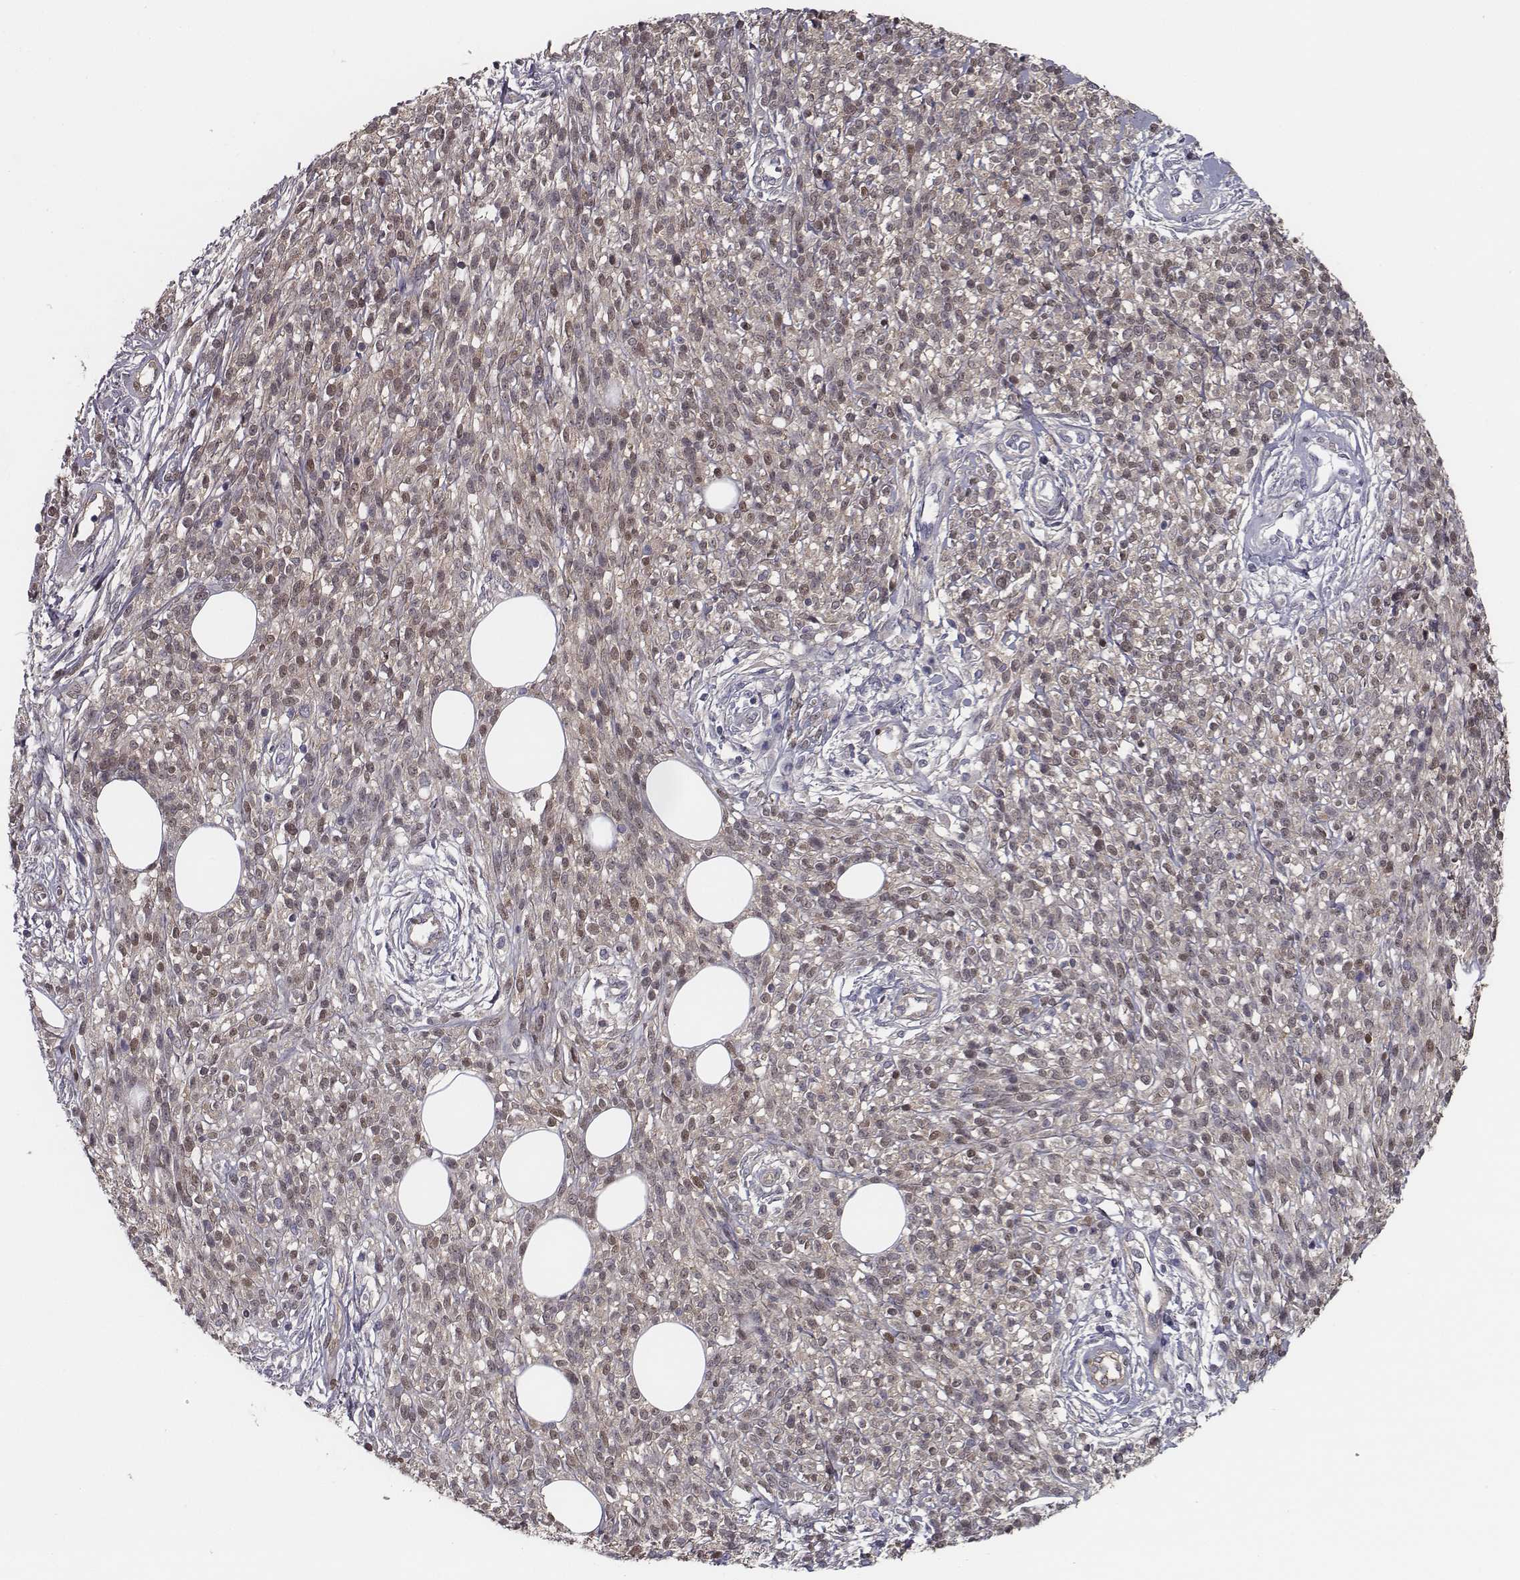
{"staining": {"intensity": "weak", "quantity": "25%-75%", "location": "nuclear"}, "tissue": "melanoma", "cell_type": "Tumor cells", "image_type": "cancer", "snomed": [{"axis": "morphology", "description": "Malignant melanoma, NOS"}, {"axis": "topography", "description": "Skin"}, {"axis": "topography", "description": "Skin of trunk"}], "caption": "Immunohistochemical staining of malignant melanoma demonstrates low levels of weak nuclear protein positivity in approximately 25%-75% of tumor cells.", "gene": "ISYNA1", "patient": {"sex": "male", "age": 74}}